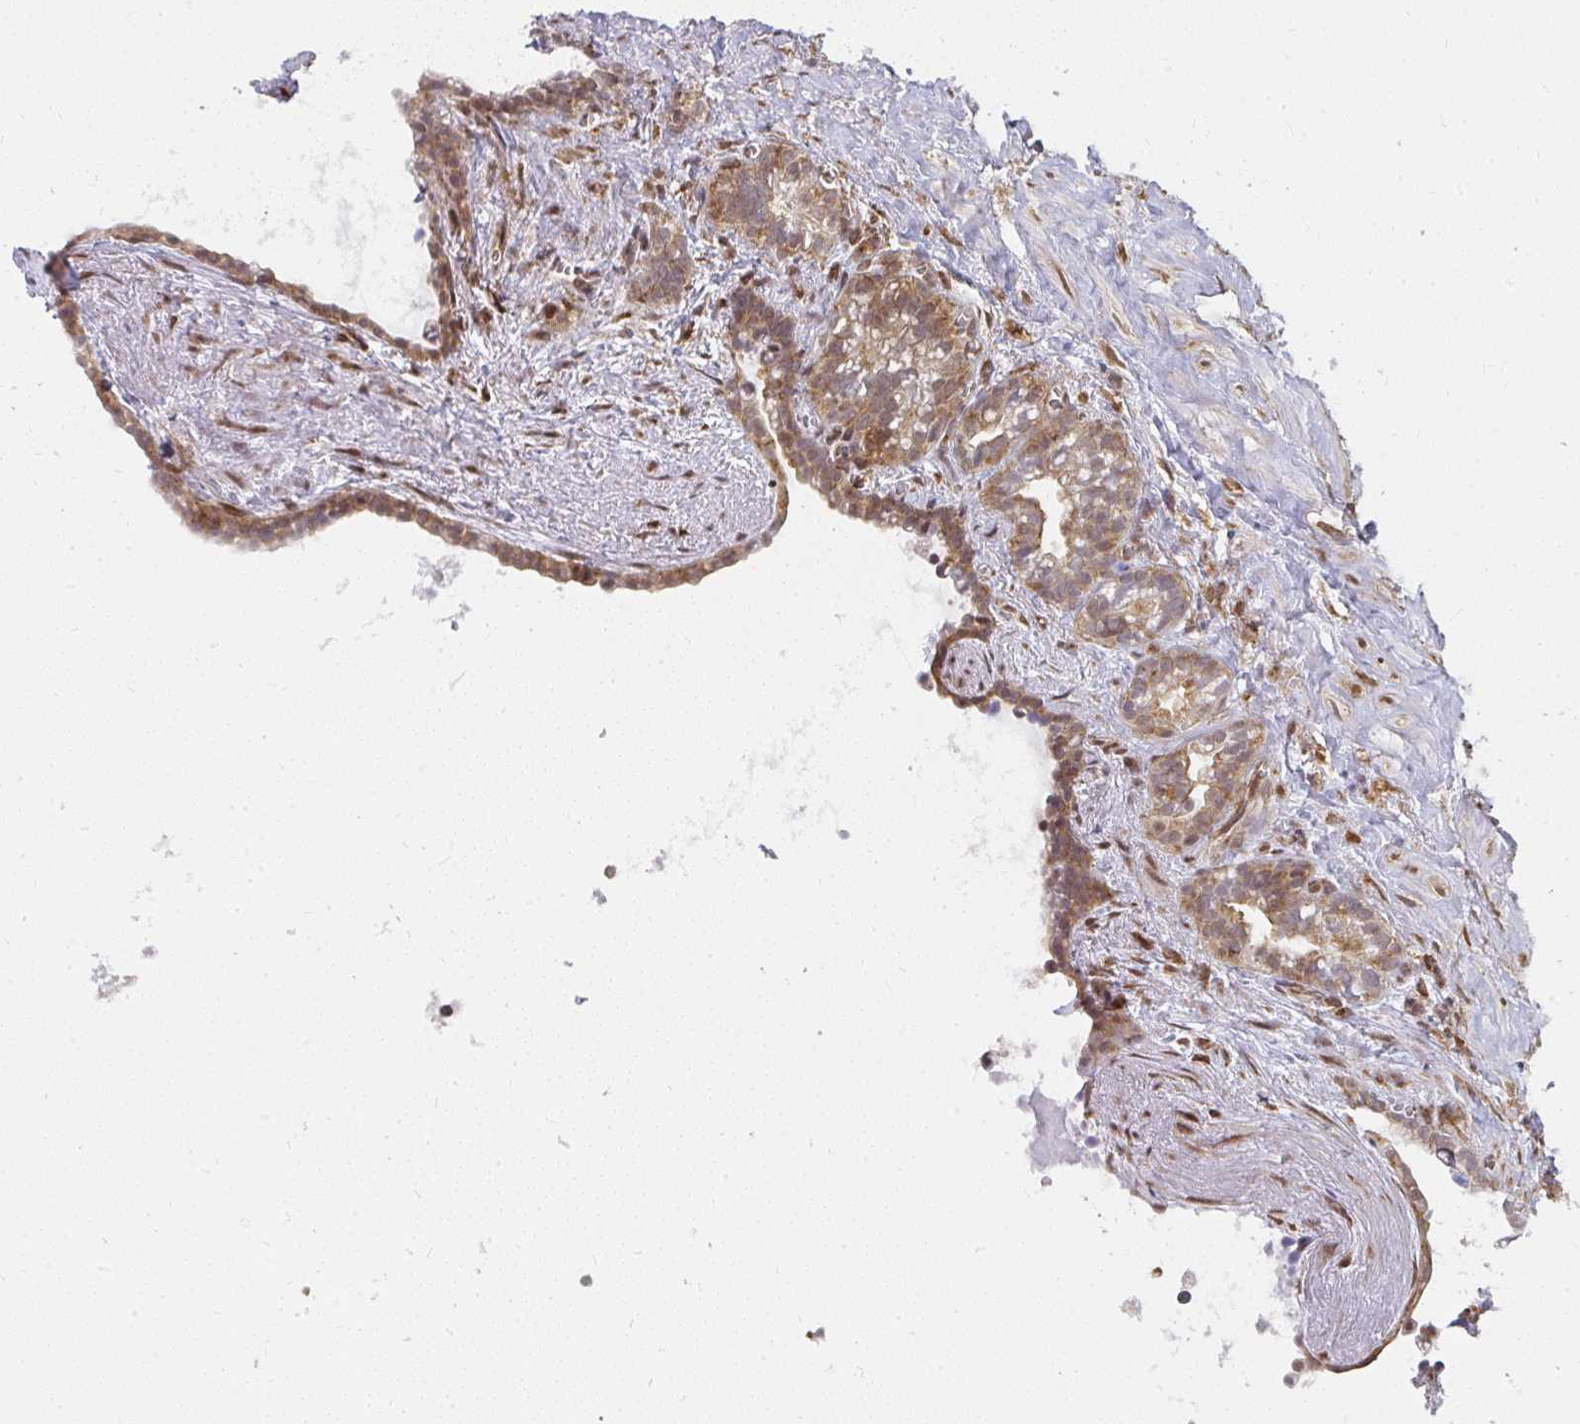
{"staining": {"intensity": "moderate", "quantity": "25%-75%", "location": "cytoplasmic/membranous,nuclear"}, "tissue": "seminal vesicle", "cell_type": "Glandular cells", "image_type": "normal", "snomed": [{"axis": "morphology", "description": "Normal tissue, NOS"}, {"axis": "topography", "description": "Seminal veicle"}], "caption": "The immunohistochemical stain shows moderate cytoplasmic/membranous,nuclear positivity in glandular cells of normal seminal vesicle.", "gene": "SYNCRIP", "patient": {"sex": "male", "age": 76}}